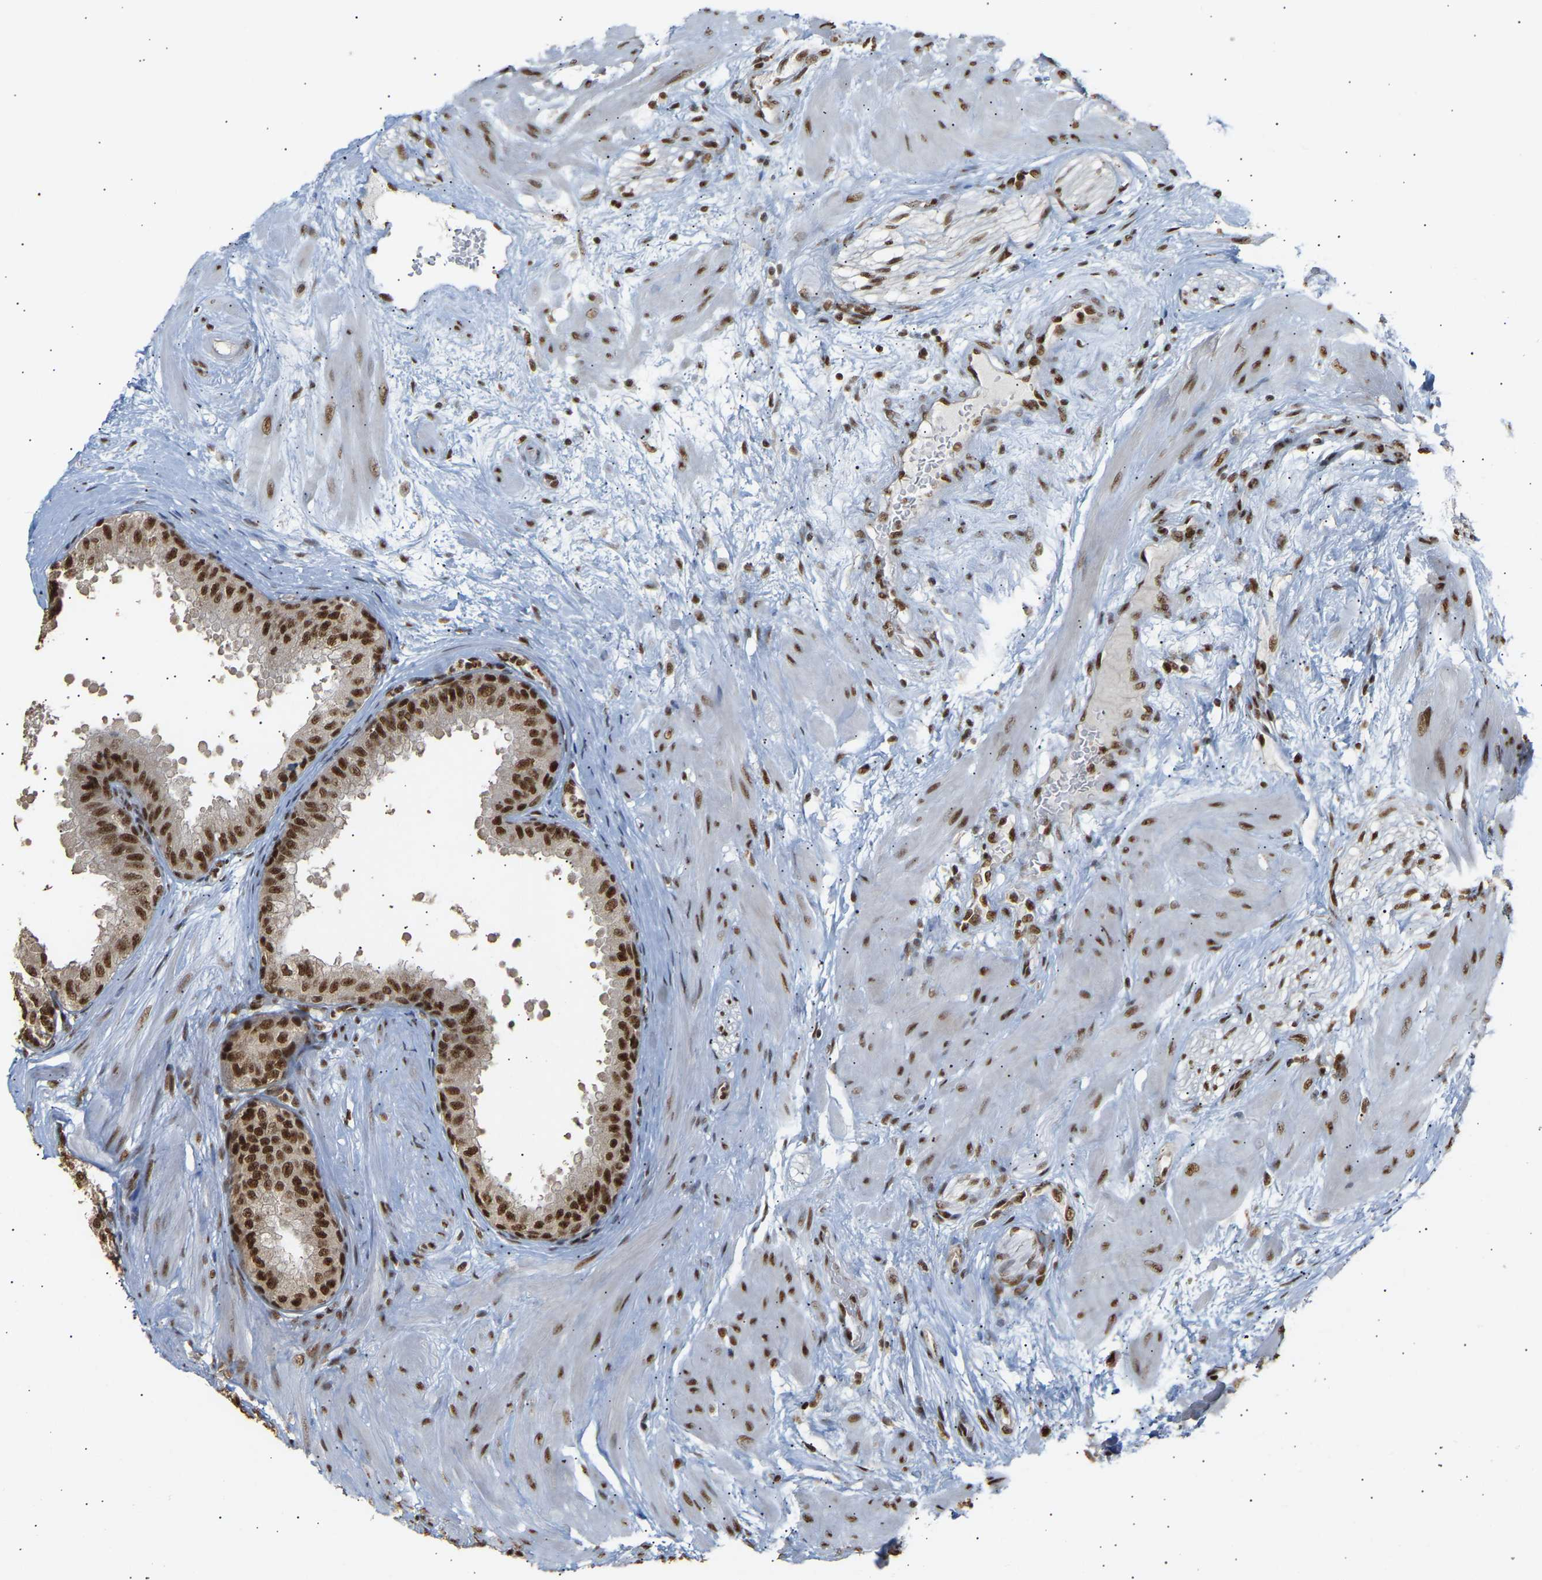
{"staining": {"intensity": "strong", "quantity": ">75%", "location": "cytoplasmic/membranous,nuclear"}, "tissue": "seminal vesicle", "cell_type": "Glandular cells", "image_type": "normal", "snomed": [{"axis": "morphology", "description": "Normal tissue, NOS"}, {"axis": "topography", "description": "Prostate"}, {"axis": "topography", "description": "Seminal veicle"}], "caption": "Seminal vesicle stained with immunohistochemistry demonstrates strong cytoplasmic/membranous,nuclear staining in approximately >75% of glandular cells. The protein of interest is stained brown, and the nuclei are stained in blue (DAB IHC with brightfield microscopy, high magnification).", "gene": "ALYREF", "patient": {"sex": "male", "age": 60}}